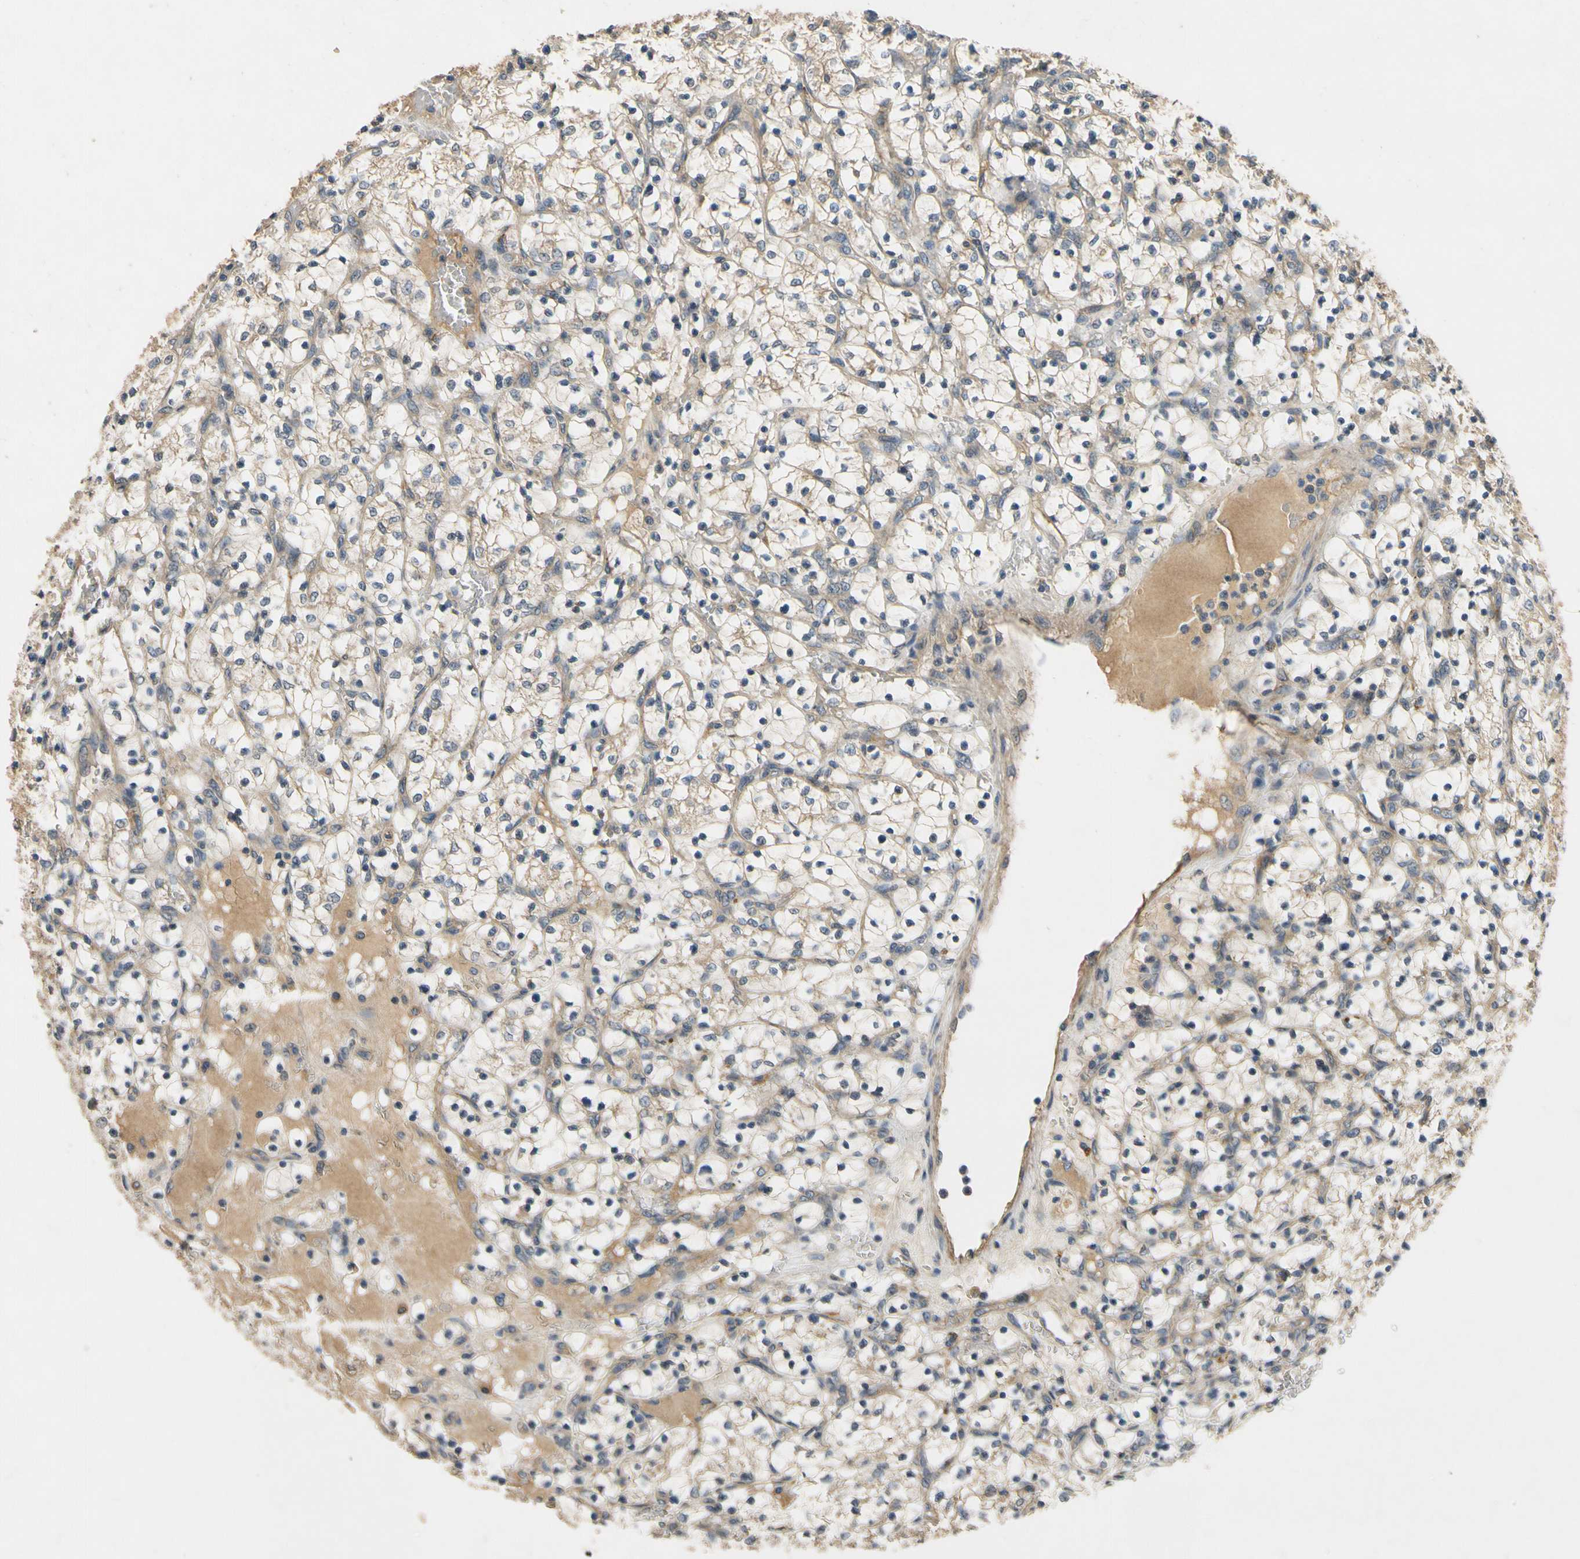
{"staining": {"intensity": "weak", "quantity": "<25%", "location": "cytoplasmic/membranous"}, "tissue": "renal cancer", "cell_type": "Tumor cells", "image_type": "cancer", "snomed": [{"axis": "morphology", "description": "Adenocarcinoma, NOS"}, {"axis": "topography", "description": "Kidney"}], "caption": "Renal adenocarcinoma was stained to show a protein in brown. There is no significant expression in tumor cells. The staining was performed using DAB to visualize the protein expression in brown, while the nuclei were stained in blue with hematoxylin (Magnification: 20x).", "gene": "ALKBH3", "patient": {"sex": "female", "age": 69}}